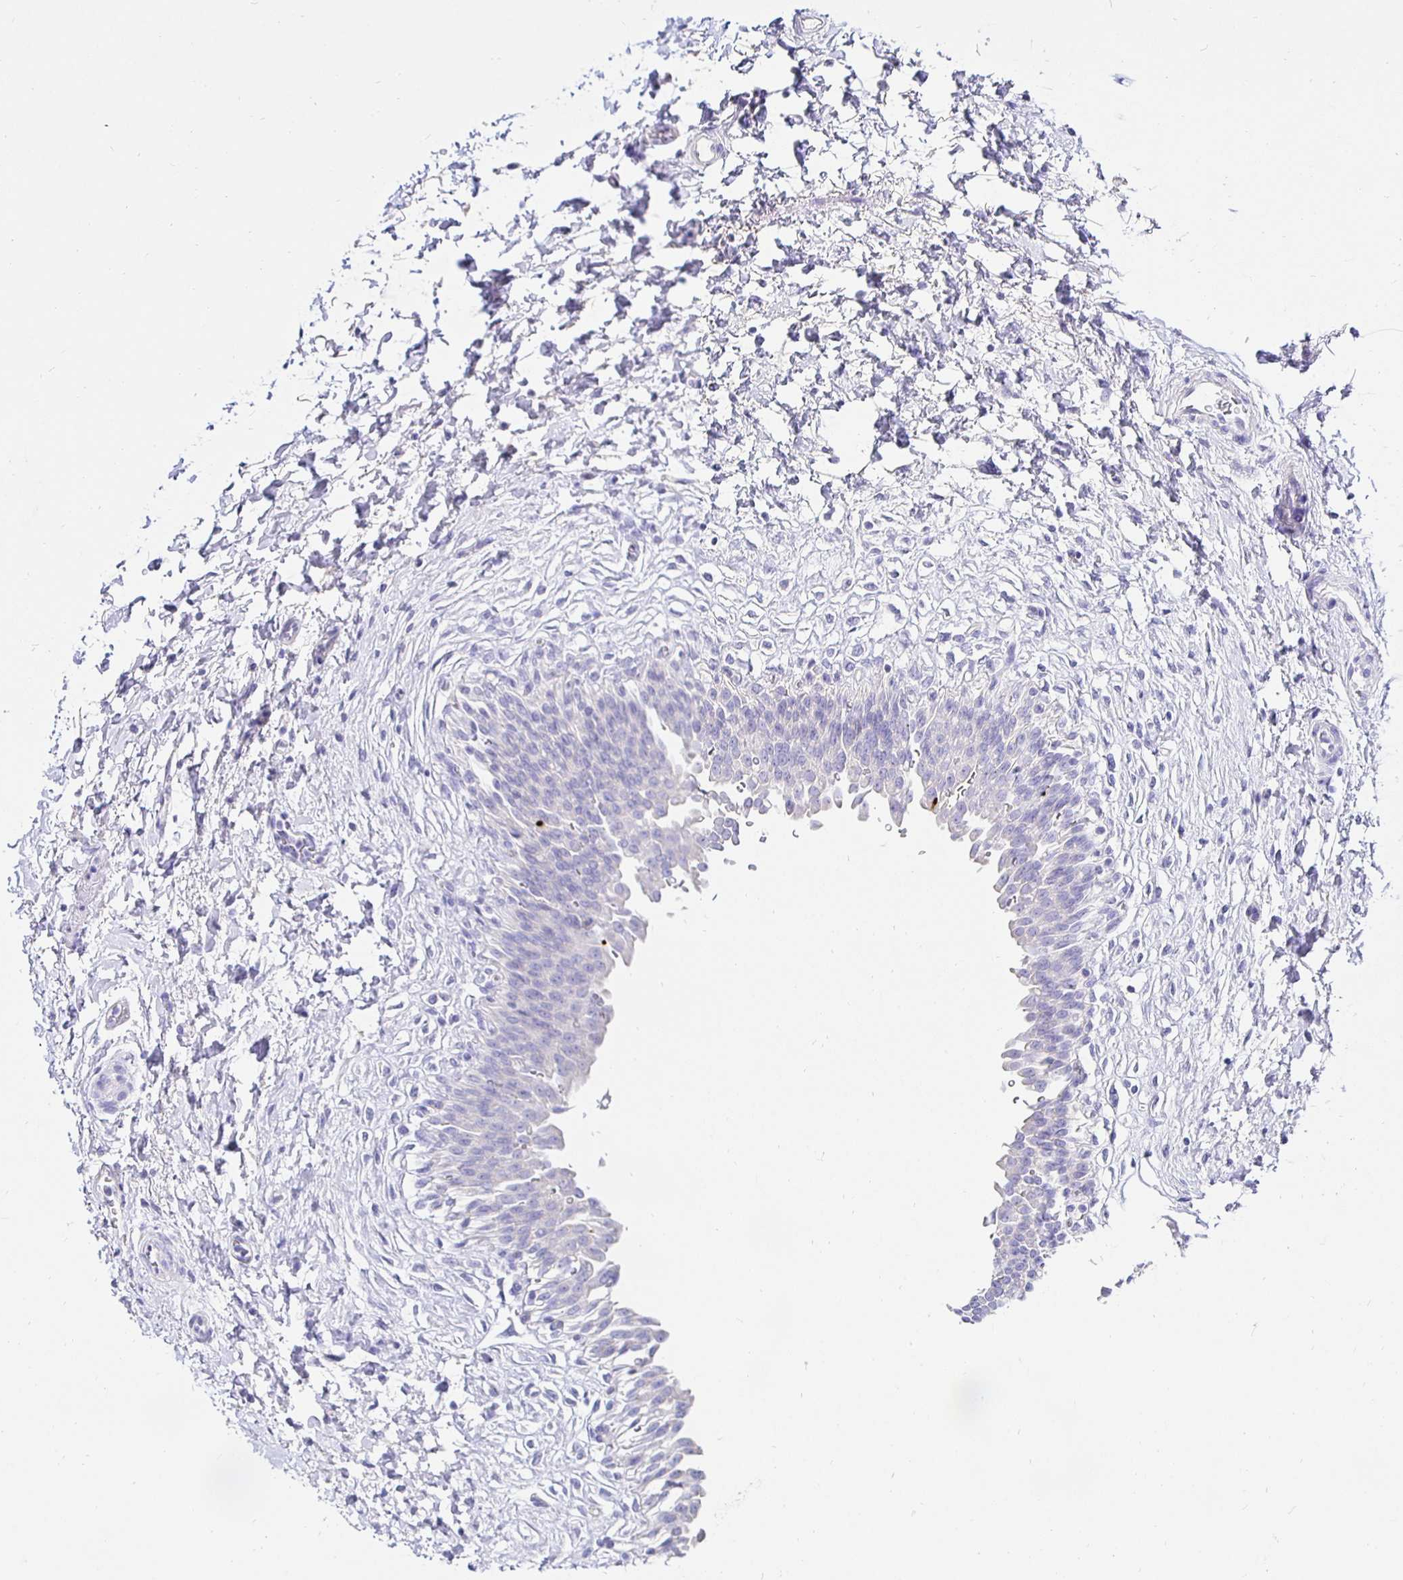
{"staining": {"intensity": "negative", "quantity": "none", "location": "none"}, "tissue": "urinary bladder", "cell_type": "Urothelial cells", "image_type": "normal", "snomed": [{"axis": "morphology", "description": "Normal tissue, NOS"}, {"axis": "topography", "description": "Urinary bladder"}], "caption": "This photomicrograph is of benign urinary bladder stained with immunohistochemistry (IHC) to label a protein in brown with the nuclei are counter-stained blue. There is no expression in urothelial cells. The staining is performed using DAB (3,3'-diaminobenzidine) brown chromogen with nuclei counter-stained in using hematoxylin.", "gene": "UMOD", "patient": {"sex": "male", "age": 37}}